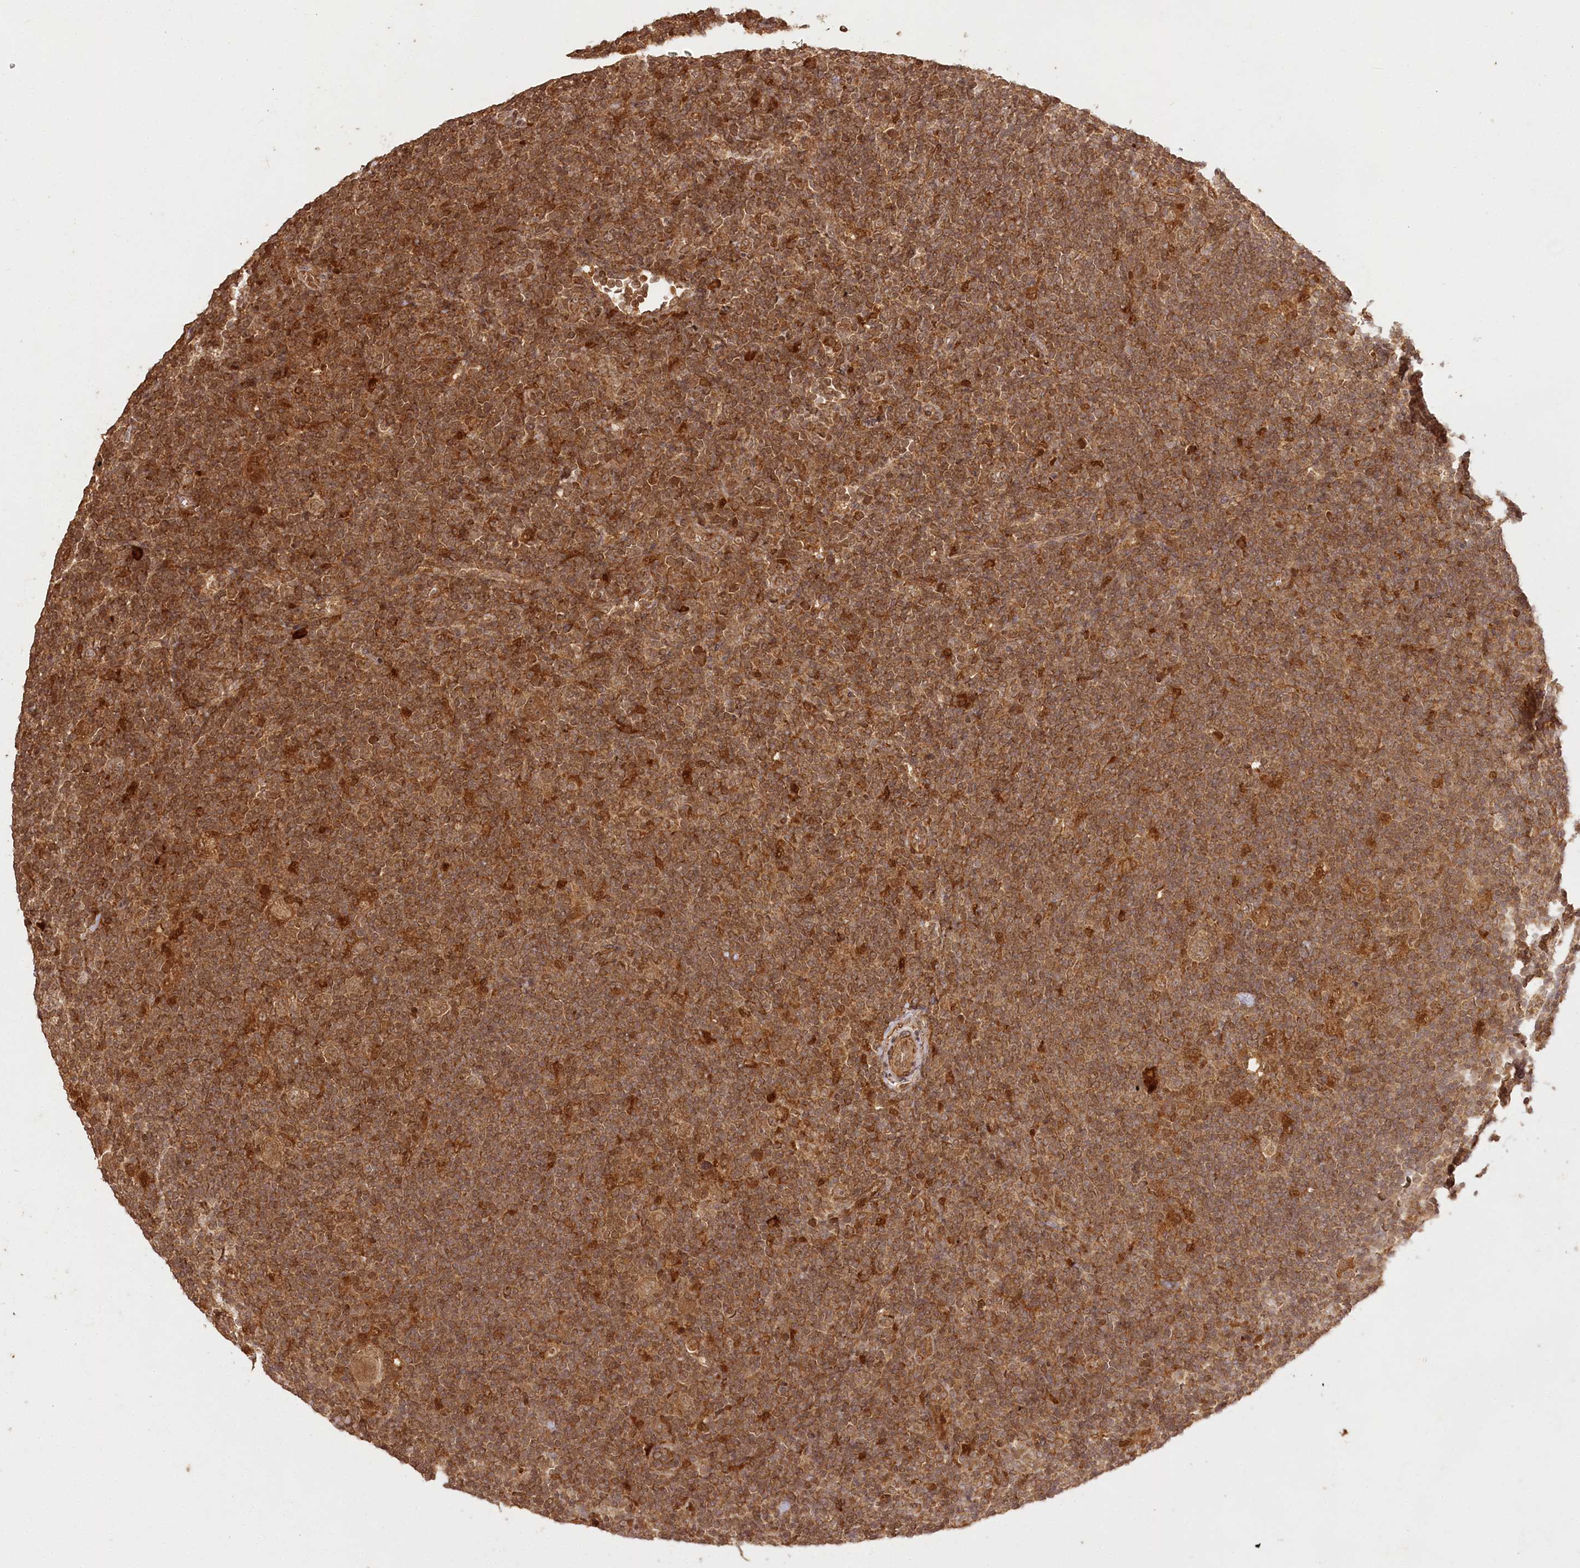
{"staining": {"intensity": "moderate", "quantity": ">75%", "location": "cytoplasmic/membranous,nuclear"}, "tissue": "lymphoma", "cell_type": "Tumor cells", "image_type": "cancer", "snomed": [{"axis": "morphology", "description": "Hodgkin's disease, NOS"}, {"axis": "topography", "description": "Lymph node"}], "caption": "Immunohistochemistry of human Hodgkin's disease displays medium levels of moderate cytoplasmic/membranous and nuclear positivity in approximately >75% of tumor cells.", "gene": "ULK2", "patient": {"sex": "female", "age": 57}}